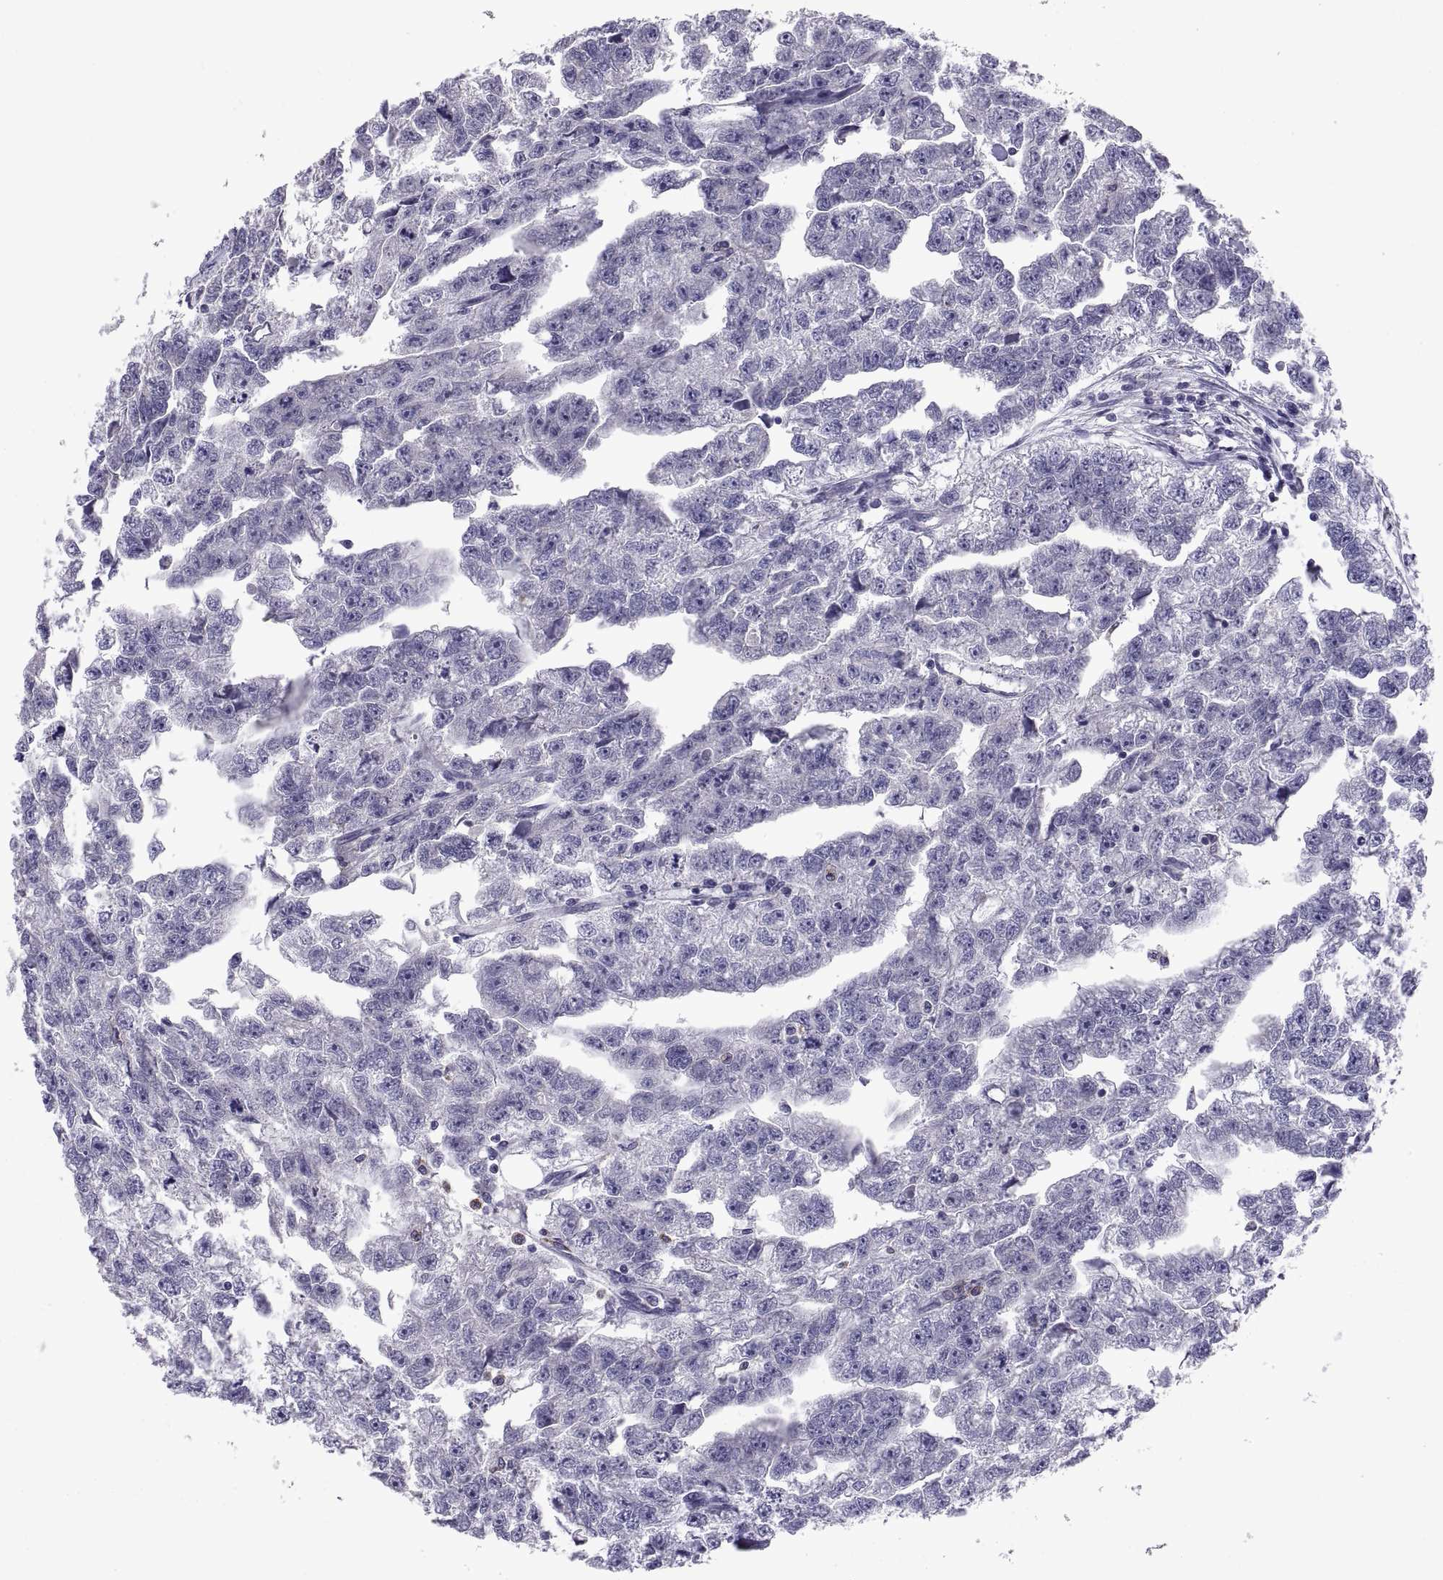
{"staining": {"intensity": "negative", "quantity": "none", "location": "none"}, "tissue": "testis cancer", "cell_type": "Tumor cells", "image_type": "cancer", "snomed": [{"axis": "morphology", "description": "Carcinoma, Embryonal, NOS"}, {"axis": "morphology", "description": "Teratoma, malignant, NOS"}, {"axis": "topography", "description": "Testis"}], "caption": "Tumor cells show no significant staining in testis cancer (malignant teratoma).", "gene": "PKP1", "patient": {"sex": "male", "age": 44}}